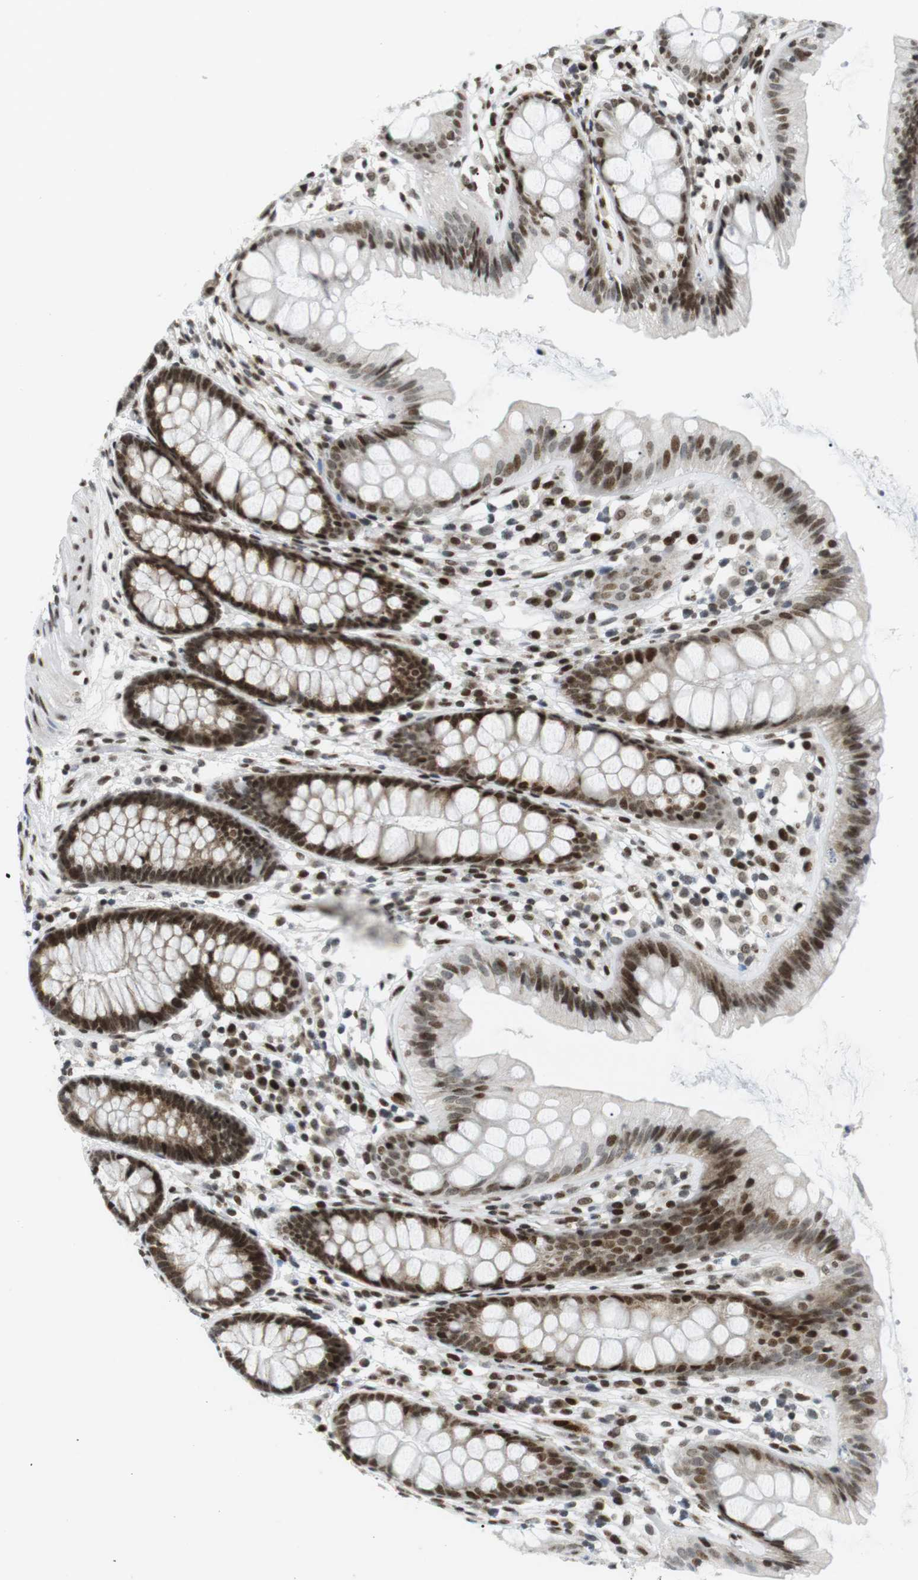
{"staining": {"intensity": "strong", "quantity": ">75%", "location": "nuclear"}, "tissue": "colon", "cell_type": "Endothelial cells", "image_type": "normal", "snomed": [{"axis": "morphology", "description": "Normal tissue, NOS"}, {"axis": "topography", "description": "Colon"}], "caption": "The immunohistochemical stain shows strong nuclear staining in endothelial cells of benign colon. Immunohistochemistry (ihc) stains the protein of interest in brown and the nuclei are stained blue.", "gene": "CDC27", "patient": {"sex": "female", "age": 56}}